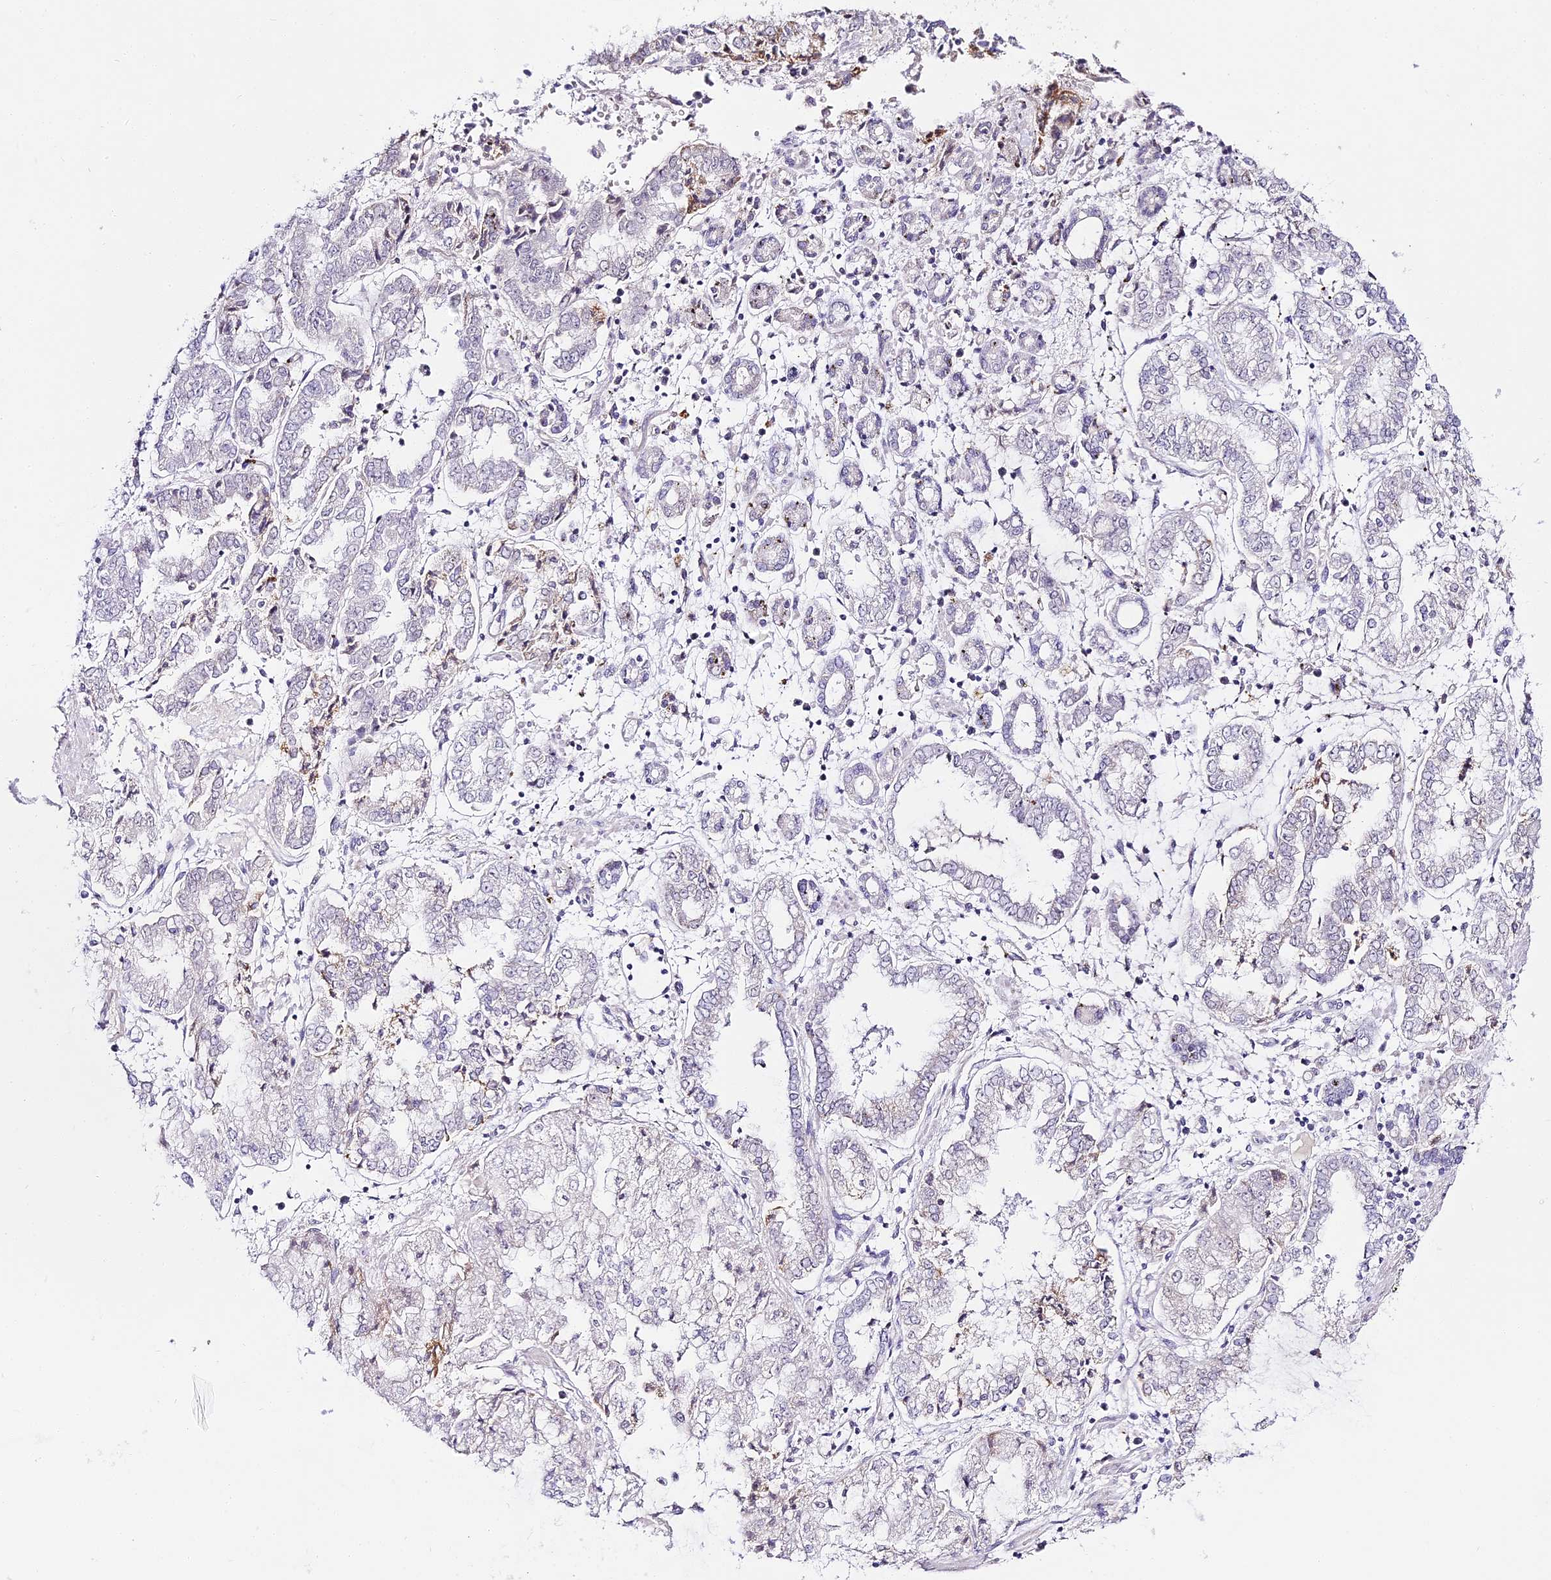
{"staining": {"intensity": "negative", "quantity": "none", "location": "none"}, "tissue": "stomach cancer", "cell_type": "Tumor cells", "image_type": "cancer", "snomed": [{"axis": "morphology", "description": "Adenocarcinoma, NOS"}, {"axis": "topography", "description": "Stomach"}], "caption": "Immunohistochemistry (IHC) of stomach cancer (adenocarcinoma) exhibits no expression in tumor cells.", "gene": "ALPG", "patient": {"sex": "male", "age": 76}}